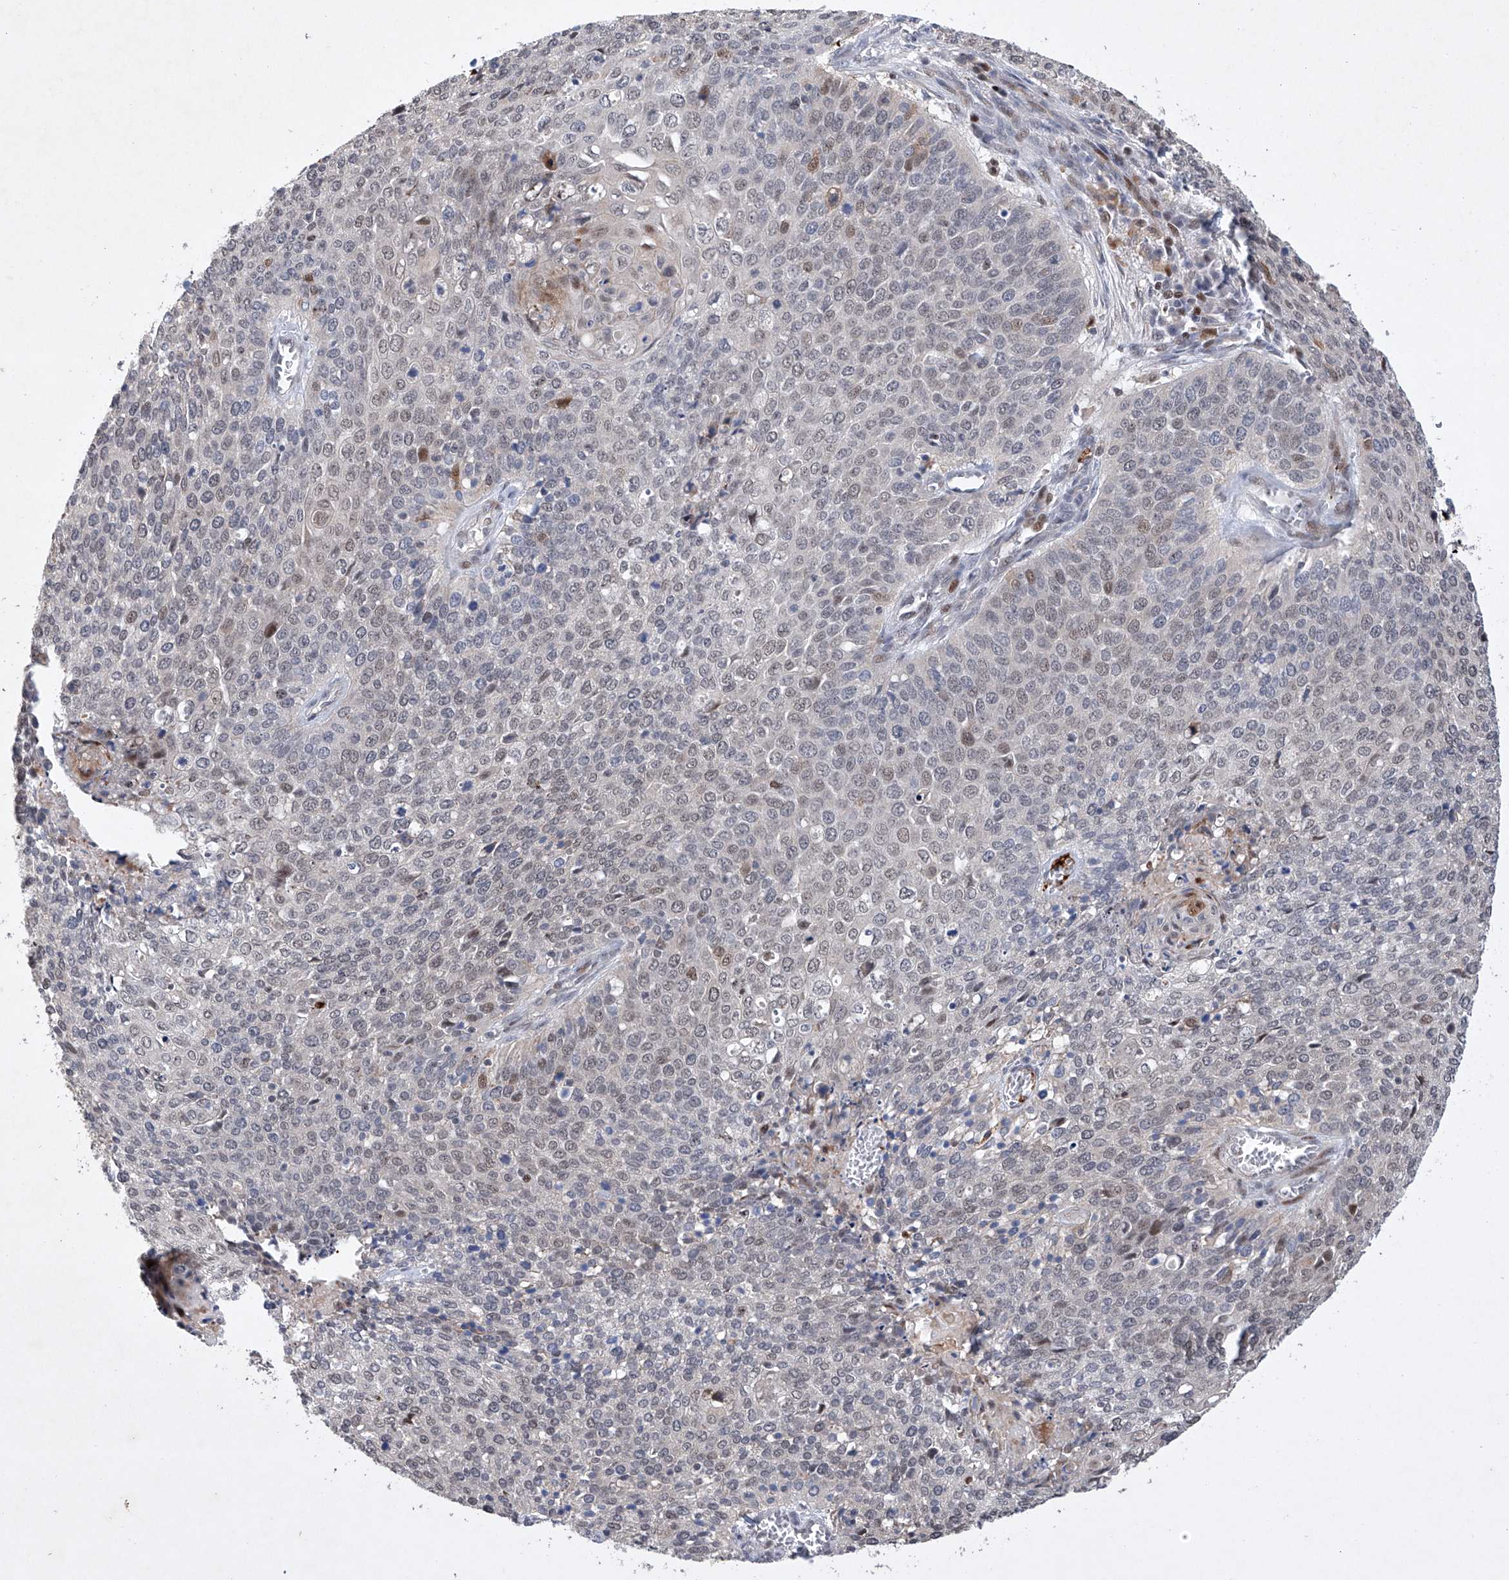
{"staining": {"intensity": "negative", "quantity": "none", "location": "none"}, "tissue": "cervical cancer", "cell_type": "Tumor cells", "image_type": "cancer", "snomed": [{"axis": "morphology", "description": "Squamous cell carcinoma, NOS"}, {"axis": "topography", "description": "Cervix"}], "caption": "A micrograph of cervical squamous cell carcinoma stained for a protein exhibits no brown staining in tumor cells. The staining was performed using DAB (3,3'-diaminobenzidine) to visualize the protein expression in brown, while the nuclei were stained in blue with hematoxylin (Magnification: 20x).", "gene": "AFG1L", "patient": {"sex": "female", "age": 39}}